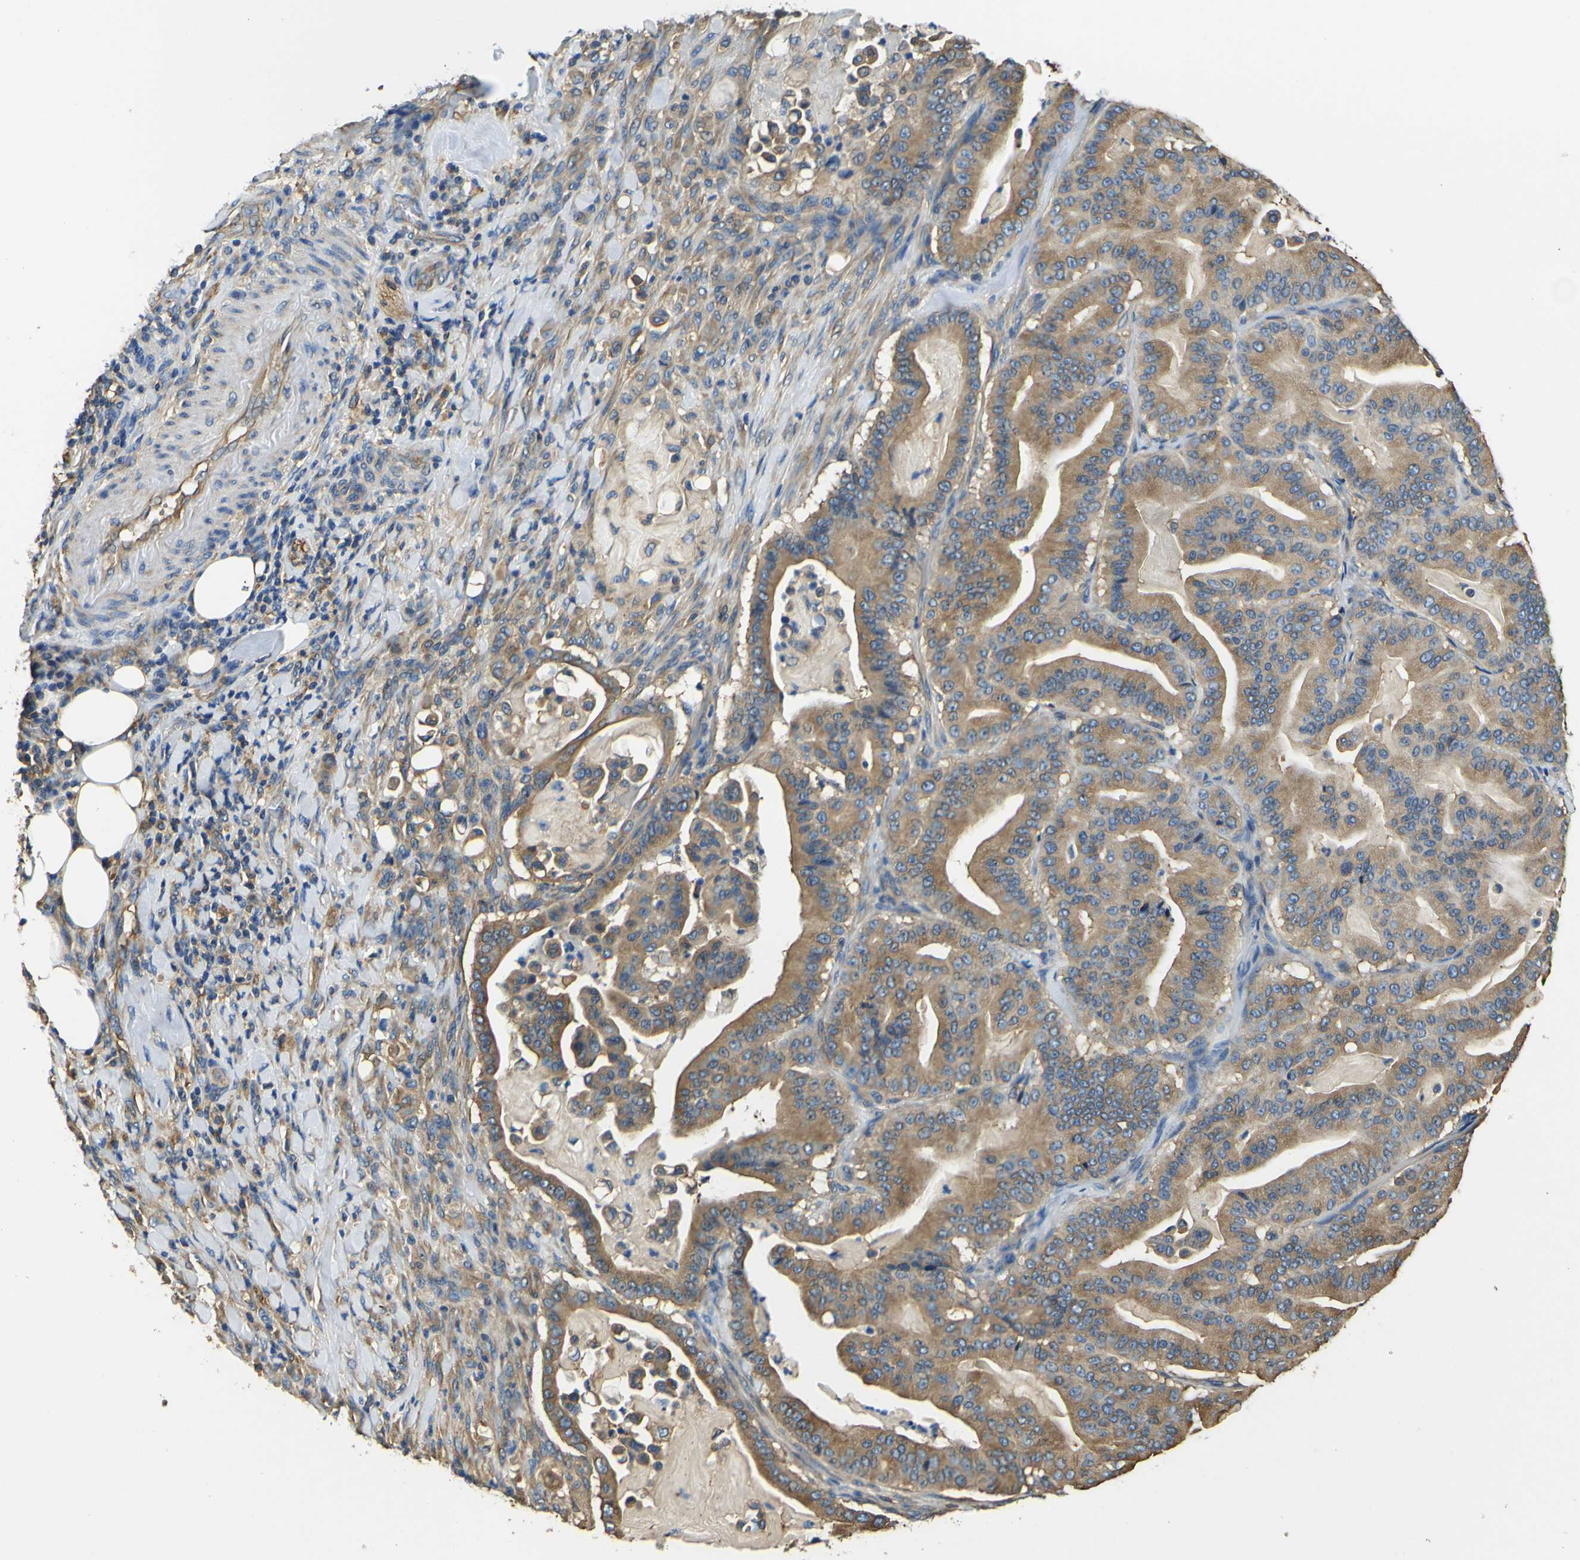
{"staining": {"intensity": "moderate", "quantity": ">75%", "location": "cytoplasmic/membranous"}, "tissue": "pancreatic cancer", "cell_type": "Tumor cells", "image_type": "cancer", "snomed": [{"axis": "morphology", "description": "Adenocarcinoma, NOS"}, {"axis": "topography", "description": "Pancreas"}], "caption": "Tumor cells demonstrate medium levels of moderate cytoplasmic/membranous expression in about >75% of cells in human pancreatic cancer. (IHC, brightfield microscopy, high magnification).", "gene": "TUBB", "patient": {"sex": "male", "age": 63}}